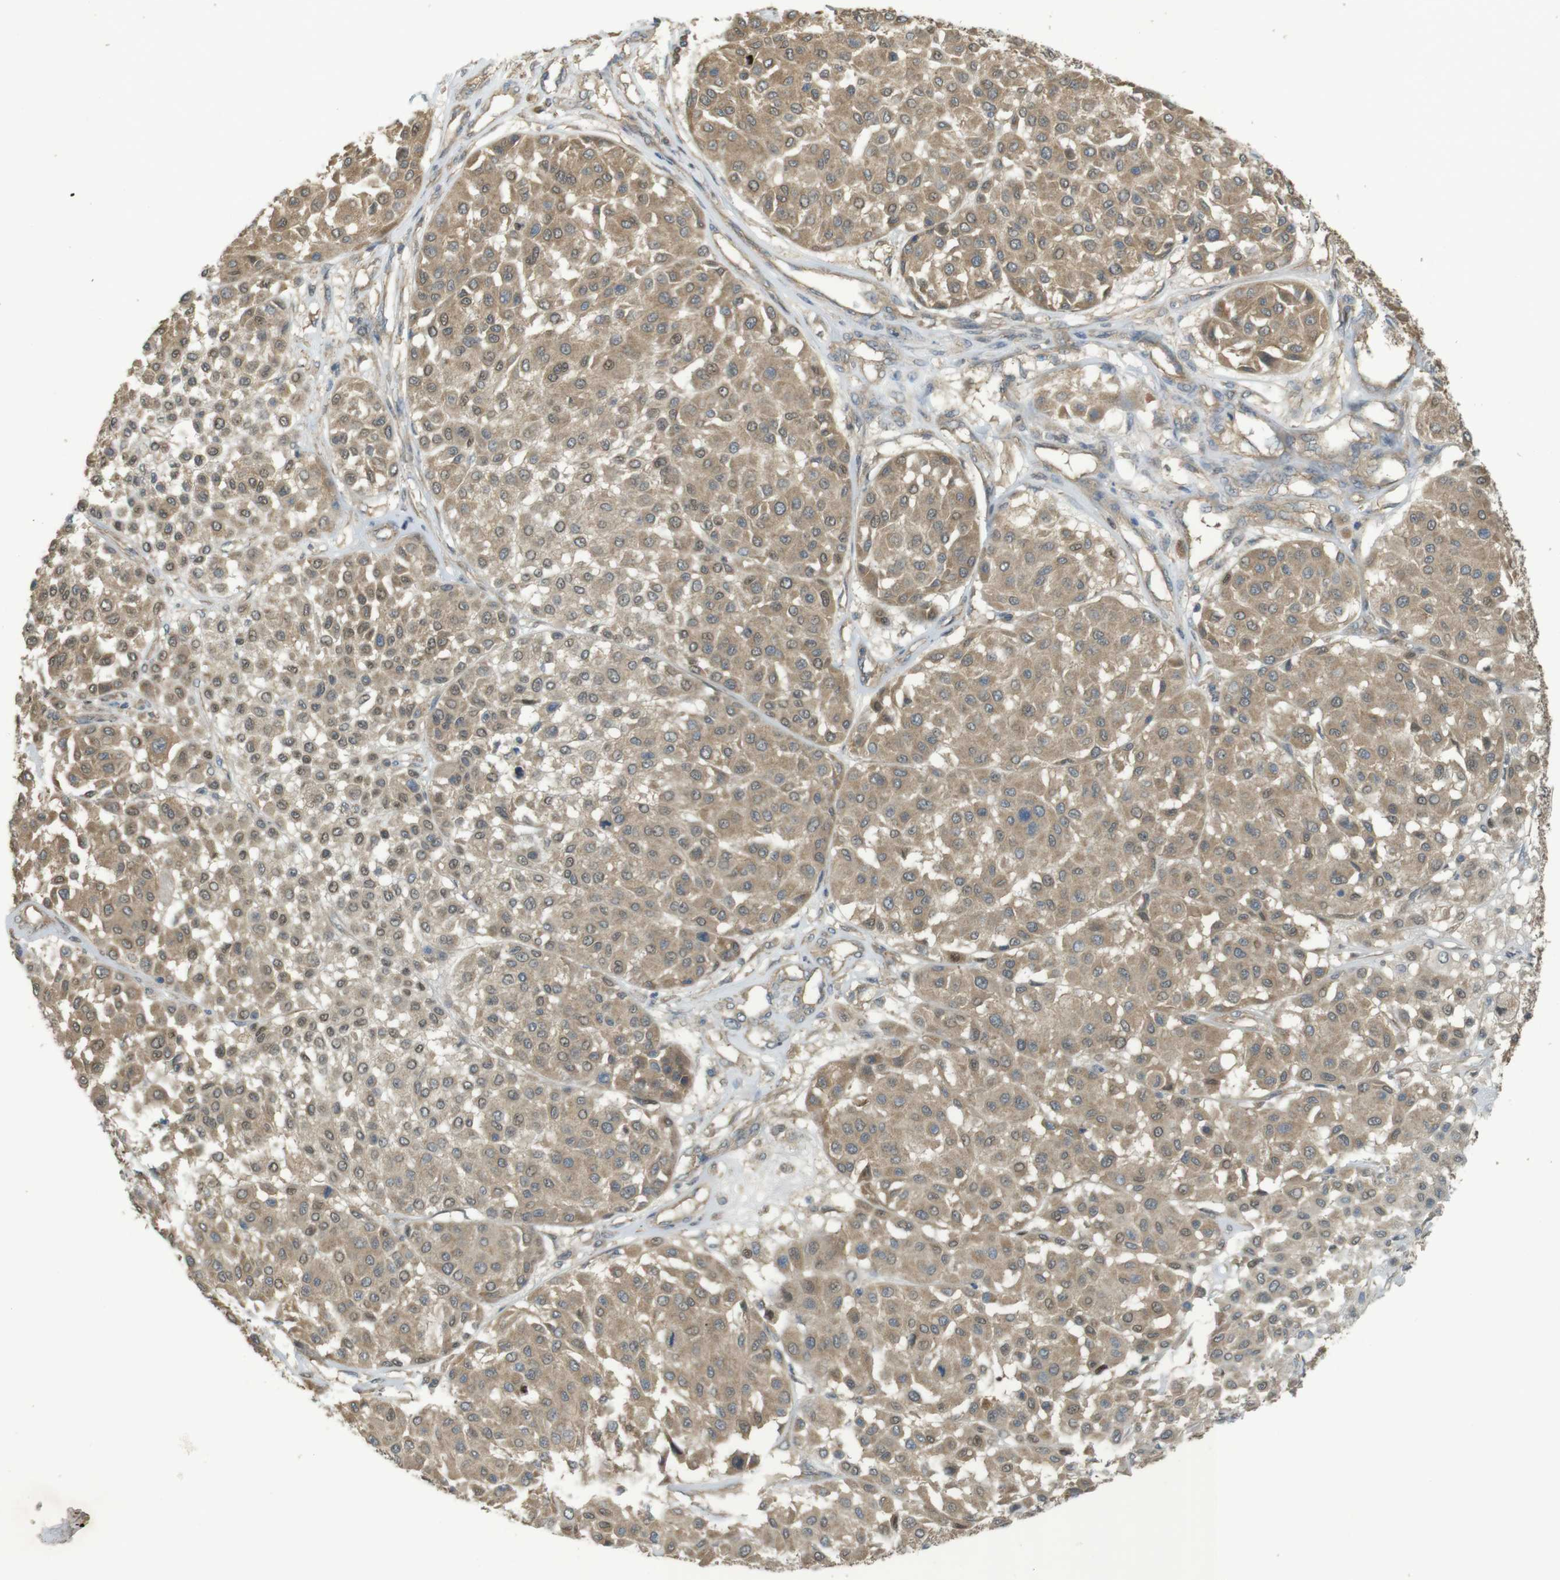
{"staining": {"intensity": "weak", "quantity": ">75%", "location": "cytoplasmic/membranous,nuclear"}, "tissue": "melanoma", "cell_type": "Tumor cells", "image_type": "cancer", "snomed": [{"axis": "morphology", "description": "Malignant melanoma, Metastatic site"}, {"axis": "topography", "description": "Soft tissue"}], "caption": "Approximately >75% of tumor cells in human melanoma display weak cytoplasmic/membranous and nuclear protein staining as visualized by brown immunohistochemical staining.", "gene": "ZDHHC20", "patient": {"sex": "male", "age": 41}}